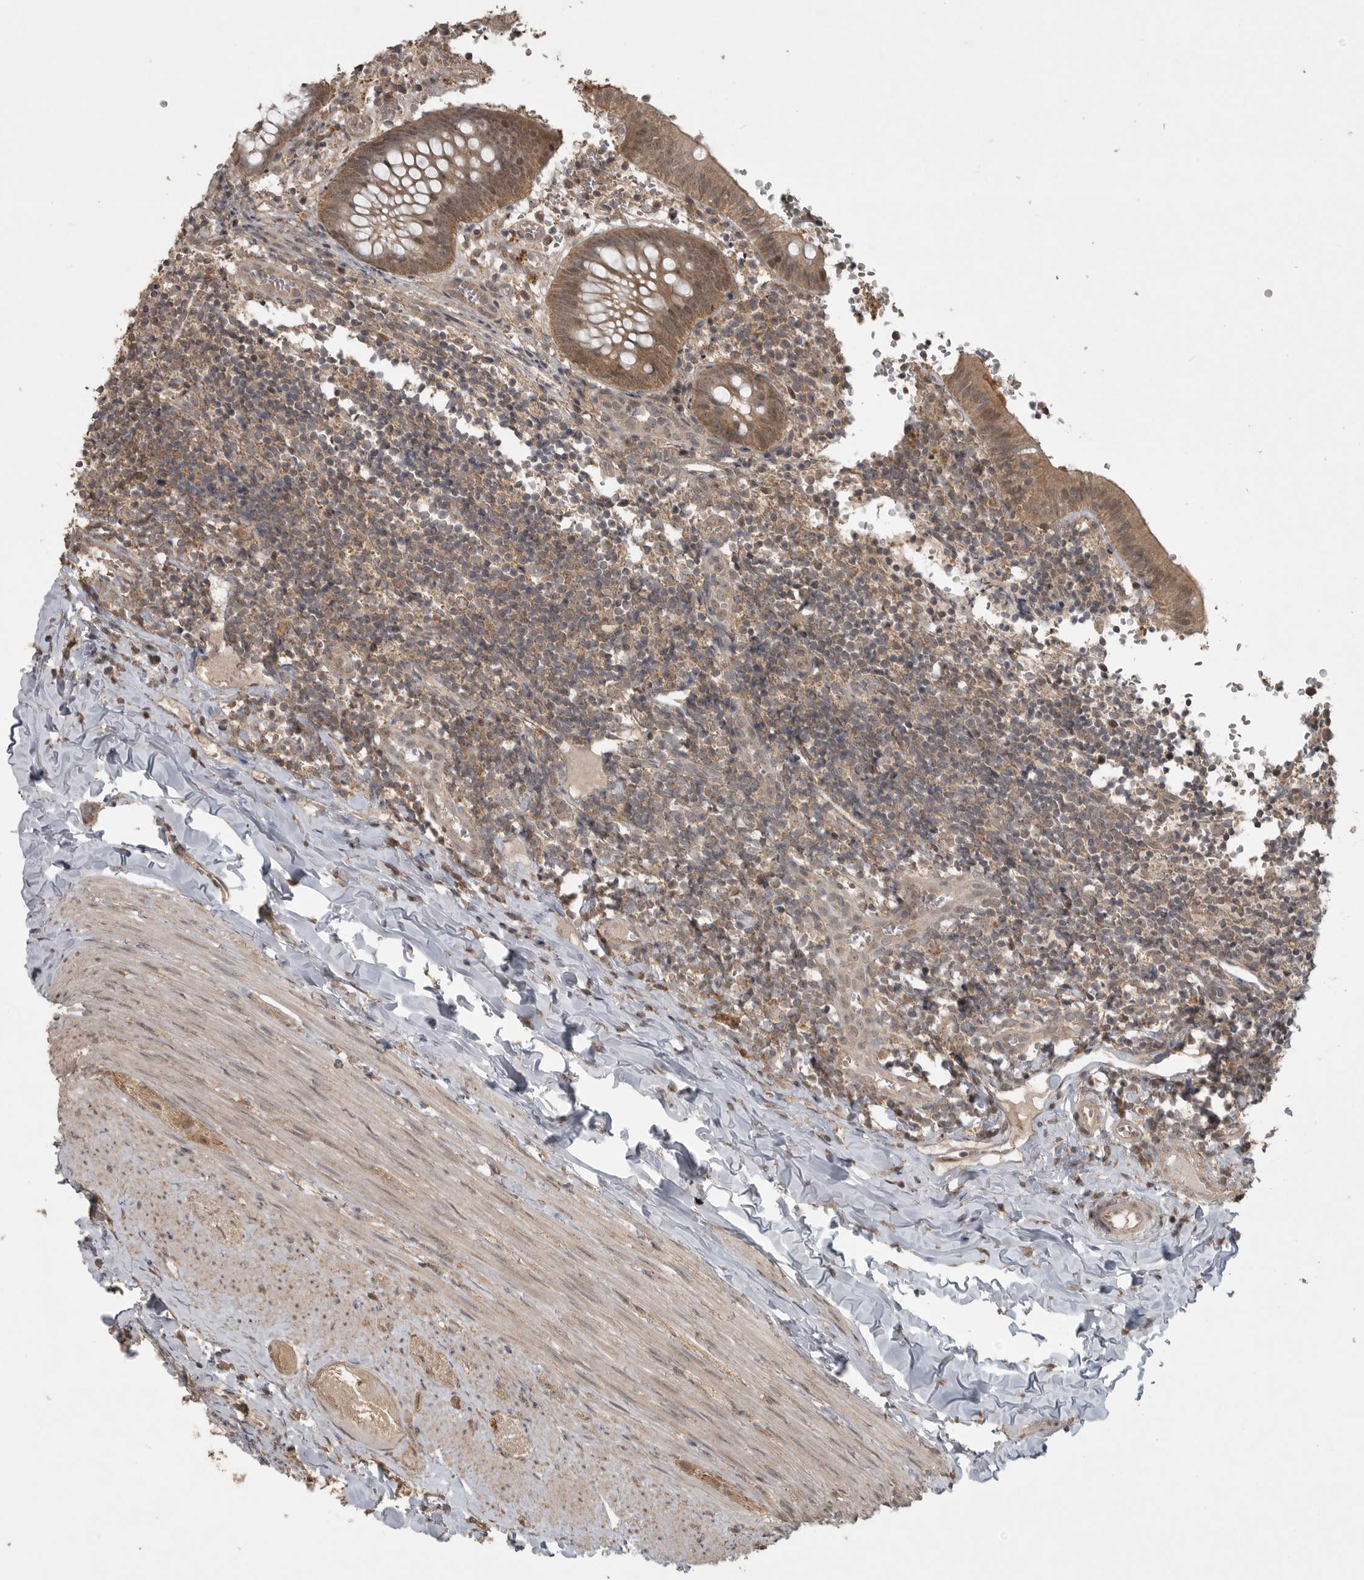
{"staining": {"intensity": "moderate", "quantity": ">75%", "location": "cytoplasmic/membranous"}, "tissue": "appendix", "cell_type": "Glandular cells", "image_type": "normal", "snomed": [{"axis": "morphology", "description": "Normal tissue, NOS"}, {"axis": "topography", "description": "Appendix"}], "caption": "An image of human appendix stained for a protein exhibits moderate cytoplasmic/membranous brown staining in glandular cells.", "gene": "LLGL1", "patient": {"sex": "male", "age": 8}}